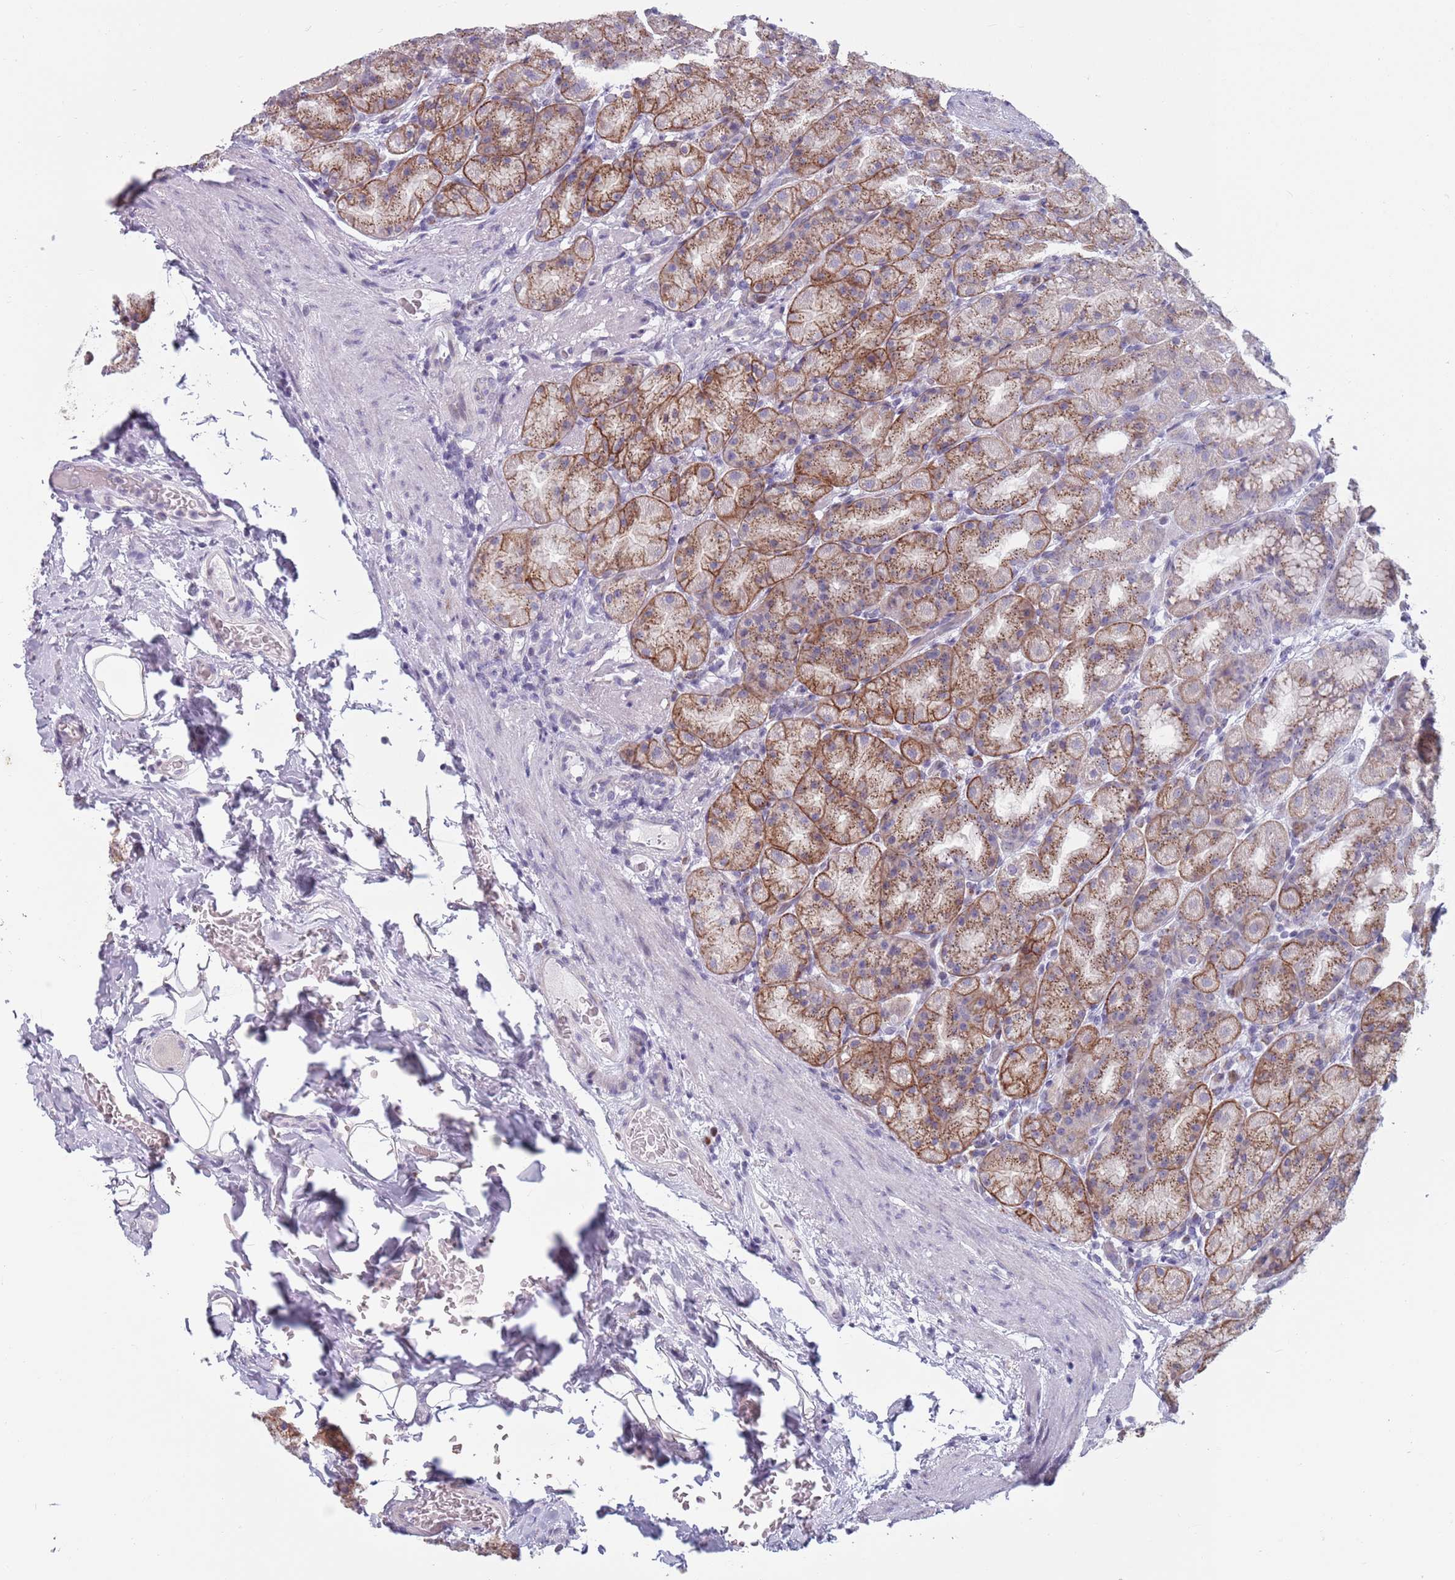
{"staining": {"intensity": "moderate", "quantity": "25%-75%", "location": "cytoplasmic/membranous"}, "tissue": "stomach", "cell_type": "Glandular cells", "image_type": "normal", "snomed": [{"axis": "morphology", "description": "Normal tissue, NOS"}, {"axis": "topography", "description": "Stomach, upper"}, {"axis": "topography", "description": "Stomach"}], "caption": "A micrograph showing moderate cytoplasmic/membranous staining in about 25%-75% of glandular cells in normal stomach, as visualized by brown immunohistochemical staining.", "gene": "ZKSCAN2", "patient": {"sex": "male", "age": 68}}